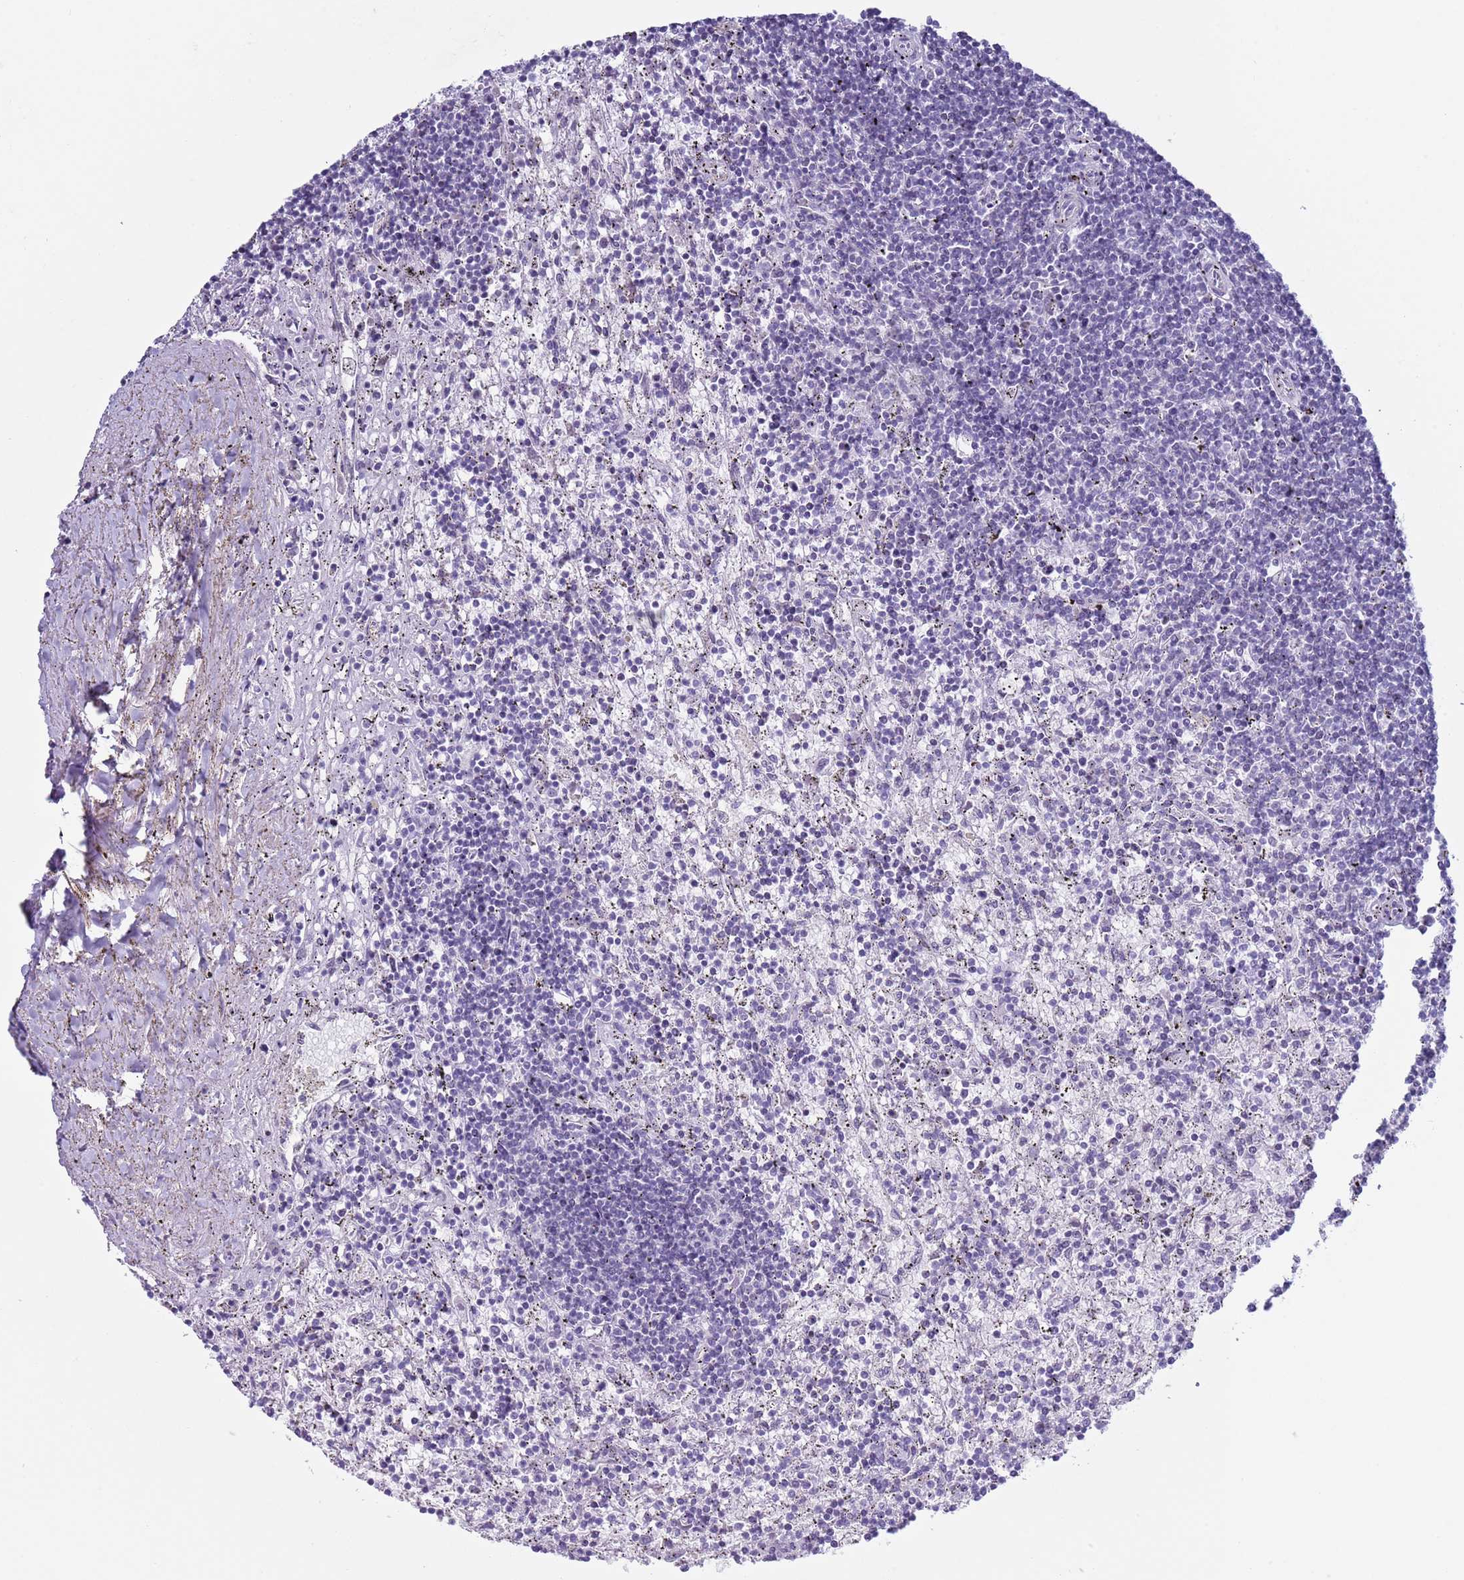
{"staining": {"intensity": "negative", "quantity": "none", "location": "none"}, "tissue": "lymphoma", "cell_type": "Tumor cells", "image_type": "cancer", "snomed": [{"axis": "morphology", "description": "Malignant lymphoma, non-Hodgkin's type, Low grade"}, {"axis": "topography", "description": "Spleen"}], "caption": "DAB (3,3'-diaminobenzidine) immunohistochemical staining of human lymphoma shows no significant positivity in tumor cells. (DAB (3,3'-diaminobenzidine) immunohistochemistry, high magnification).", "gene": "NPAP1", "patient": {"sex": "male", "age": 76}}